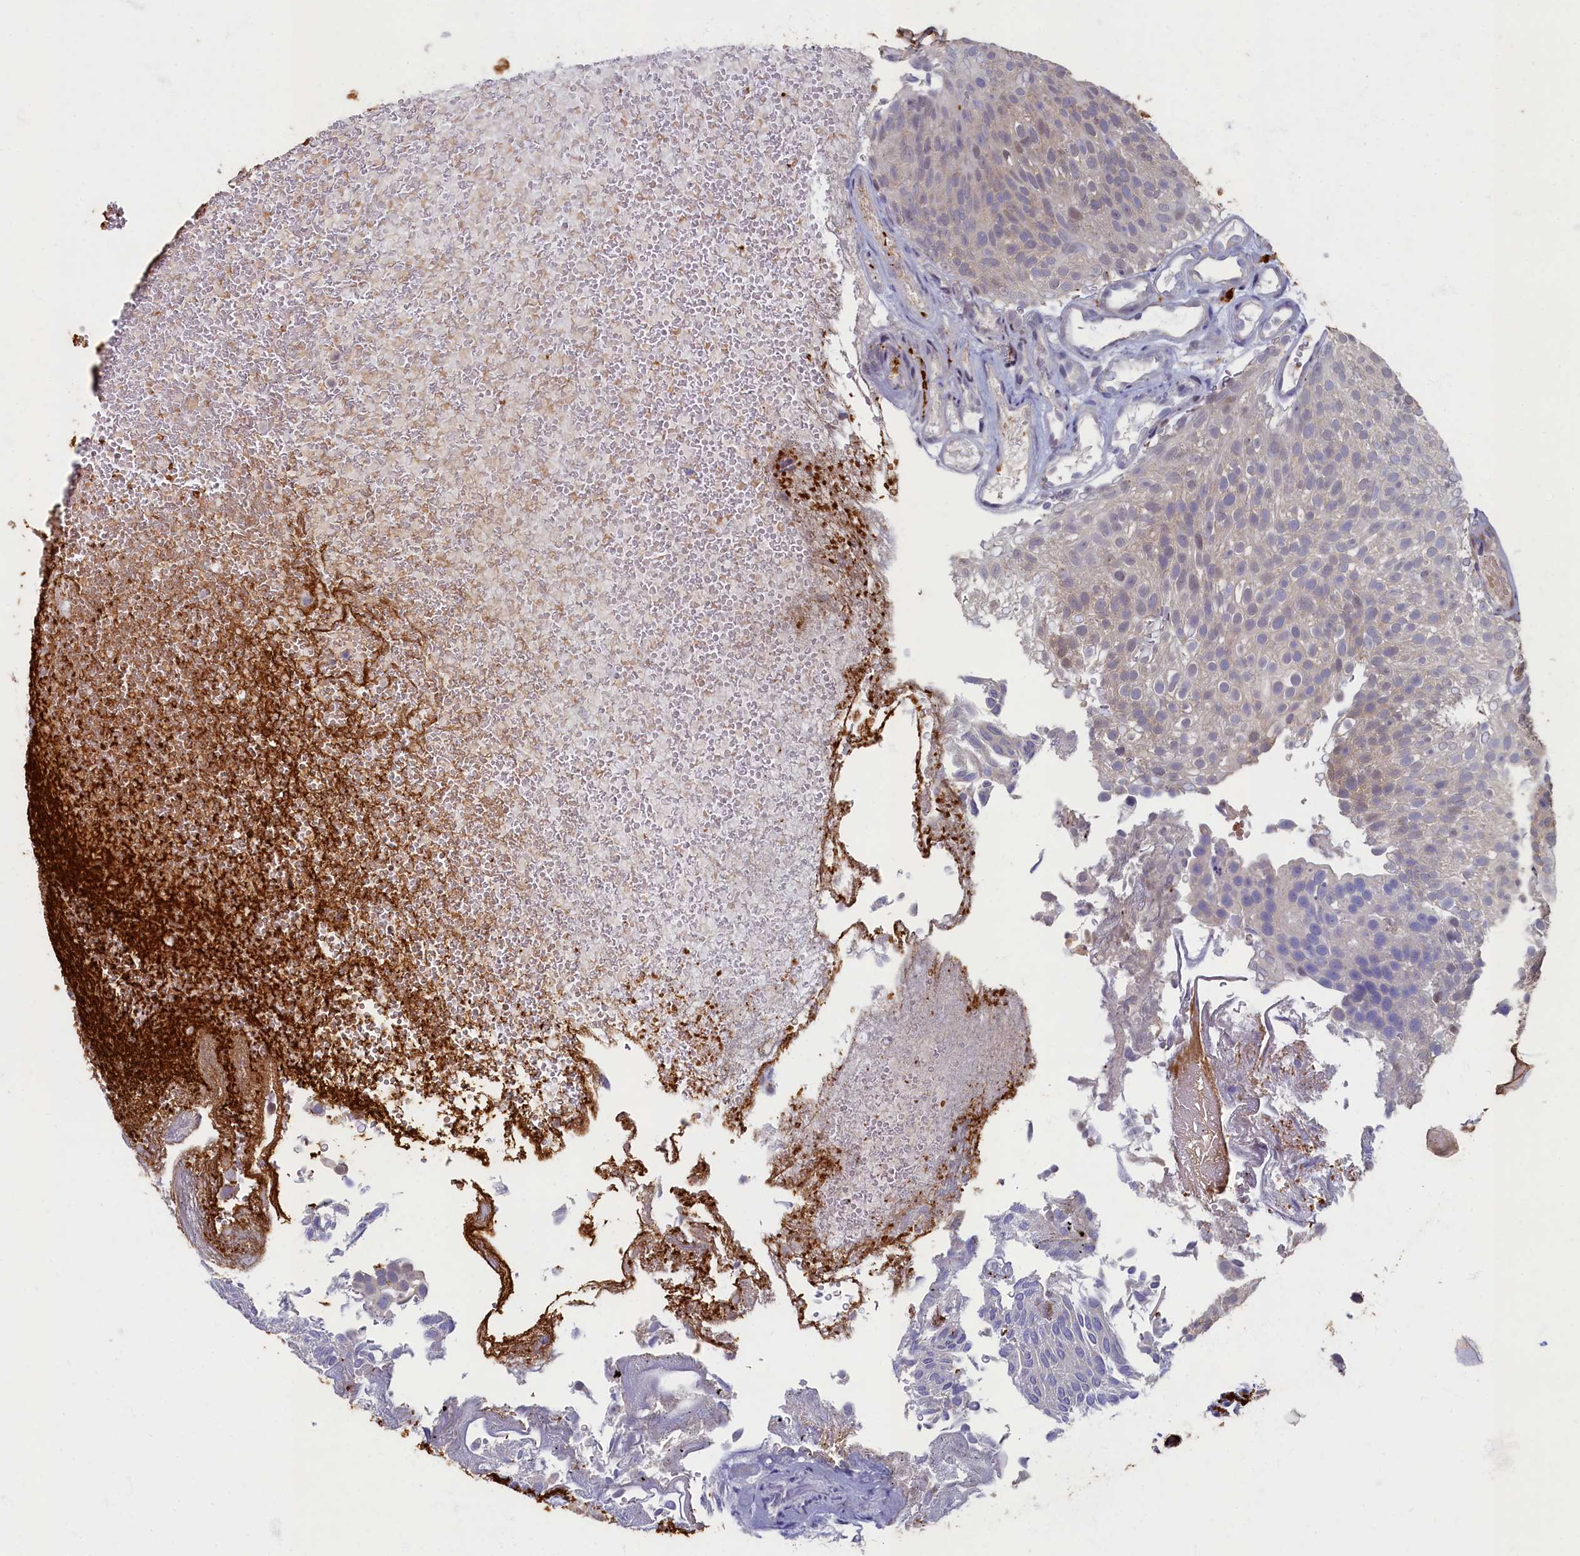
{"staining": {"intensity": "weak", "quantity": "<25%", "location": "nuclear"}, "tissue": "urothelial cancer", "cell_type": "Tumor cells", "image_type": "cancer", "snomed": [{"axis": "morphology", "description": "Urothelial carcinoma, Low grade"}, {"axis": "topography", "description": "Urinary bladder"}], "caption": "Tumor cells are negative for protein expression in human urothelial cancer.", "gene": "HUNK", "patient": {"sex": "male", "age": 78}}